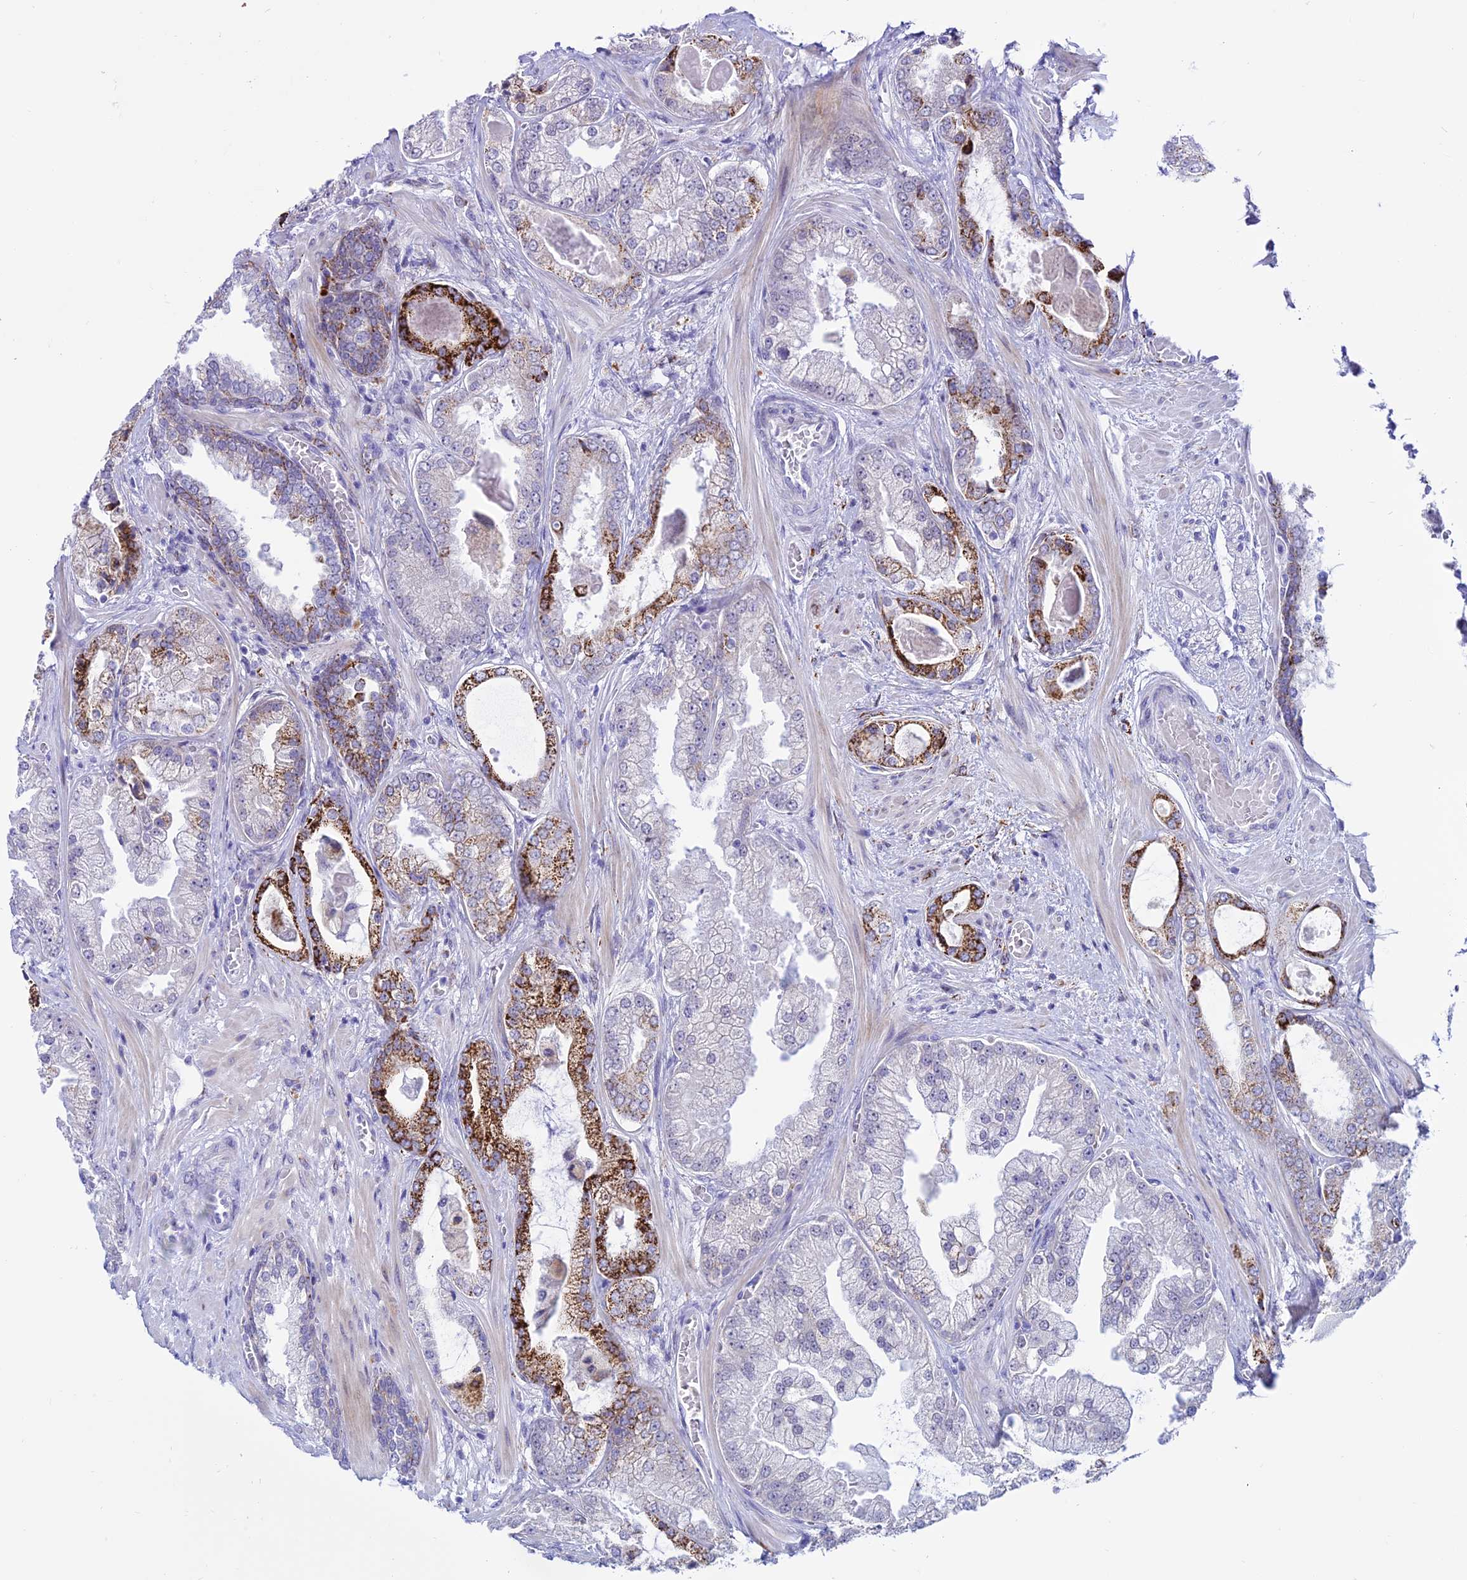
{"staining": {"intensity": "strong", "quantity": "25%-75%", "location": "cytoplasmic/membranous"}, "tissue": "prostate cancer", "cell_type": "Tumor cells", "image_type": "cancer", "snomed": [{"axis": "morphology", "description": "Adenocarcinoma, Low grade"}, {"axis": "topography", "description": "Prostate"}], "caption": "DAB (3,3'-diaminobenzidine) immunohistochemical staining of human low-grade adenocarcinoma (prostate) demonstrates strong cytoplasmic/membranous protein positivity in about 25%-75% of tumor cells. (DAB = brown stain, brightfield microscopy at high magnification).", "gene": "C6orf163", "patient": {"sex": "male", "age": 57}}